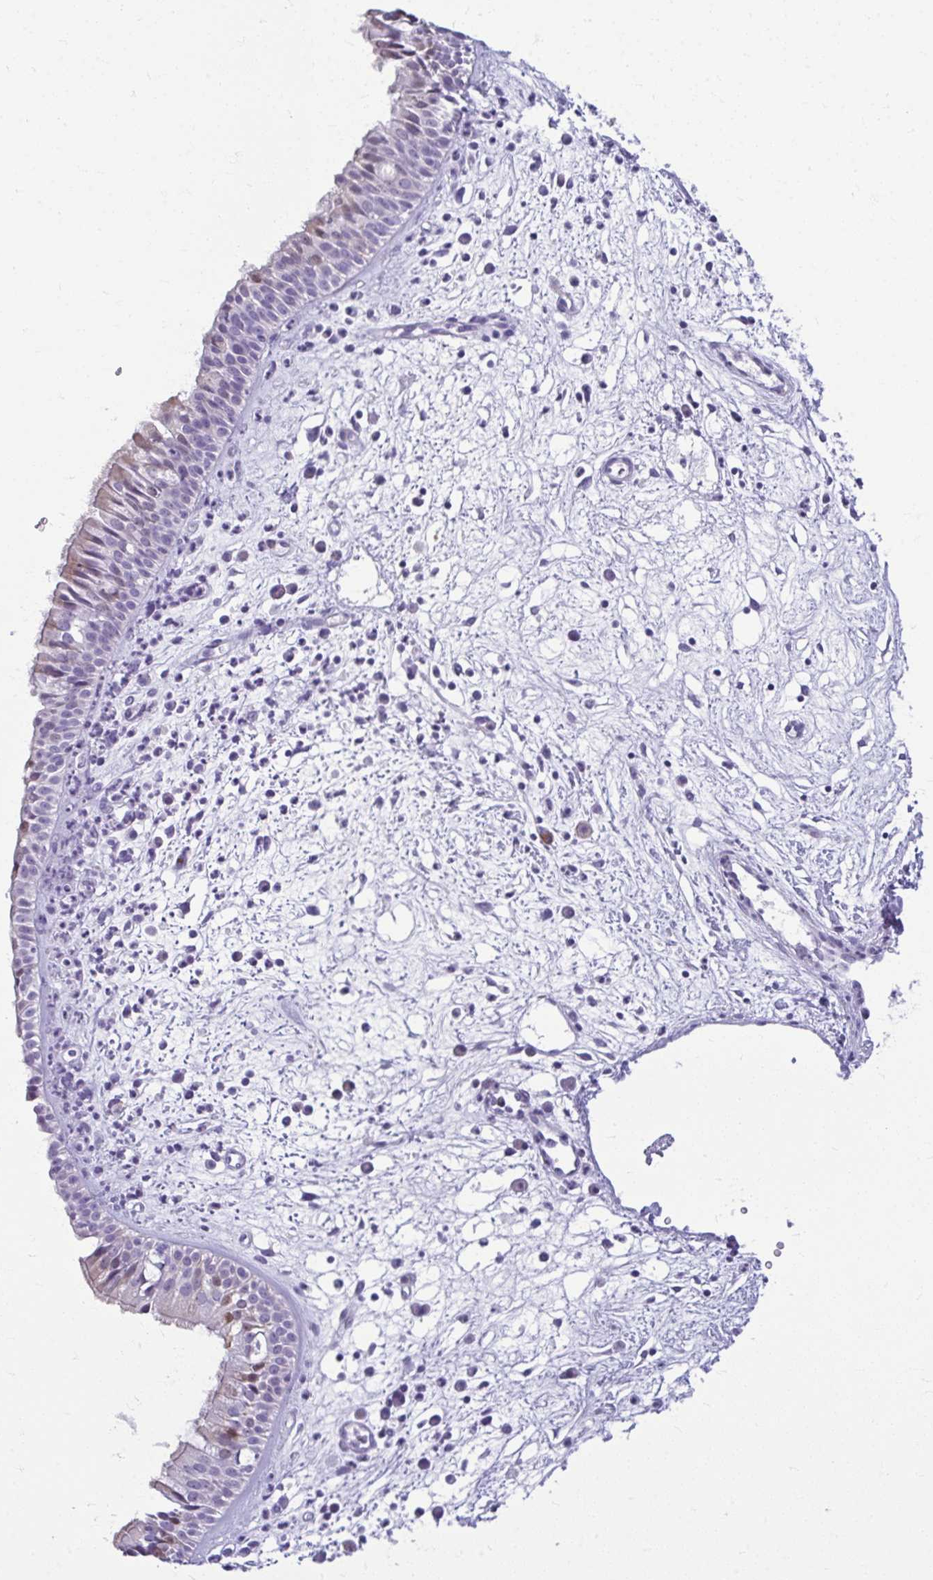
{"staining": {"intensity": "weak", "quantity": "<25%", "location": "cytoplasmic/membranous"}, "tissue": "nasopharynx", "cell_type": "Respiratory epithelial cells", "image_type": "normal", "snomed": [{"axis": "morphology", "description": "Normal tissue, NOS"}, {"axis": "topography", "description": "Nasopharynx"}], "caption": "Immunohistochemical staining of normal nasopharynx demonstrates no significant staining in respiratory epithelial cells. (DAB IHC visualized using brightfield microscopy, high magnification).", "gene": "SERPINI1", "patient": {"sex": "male", "age": 65}}